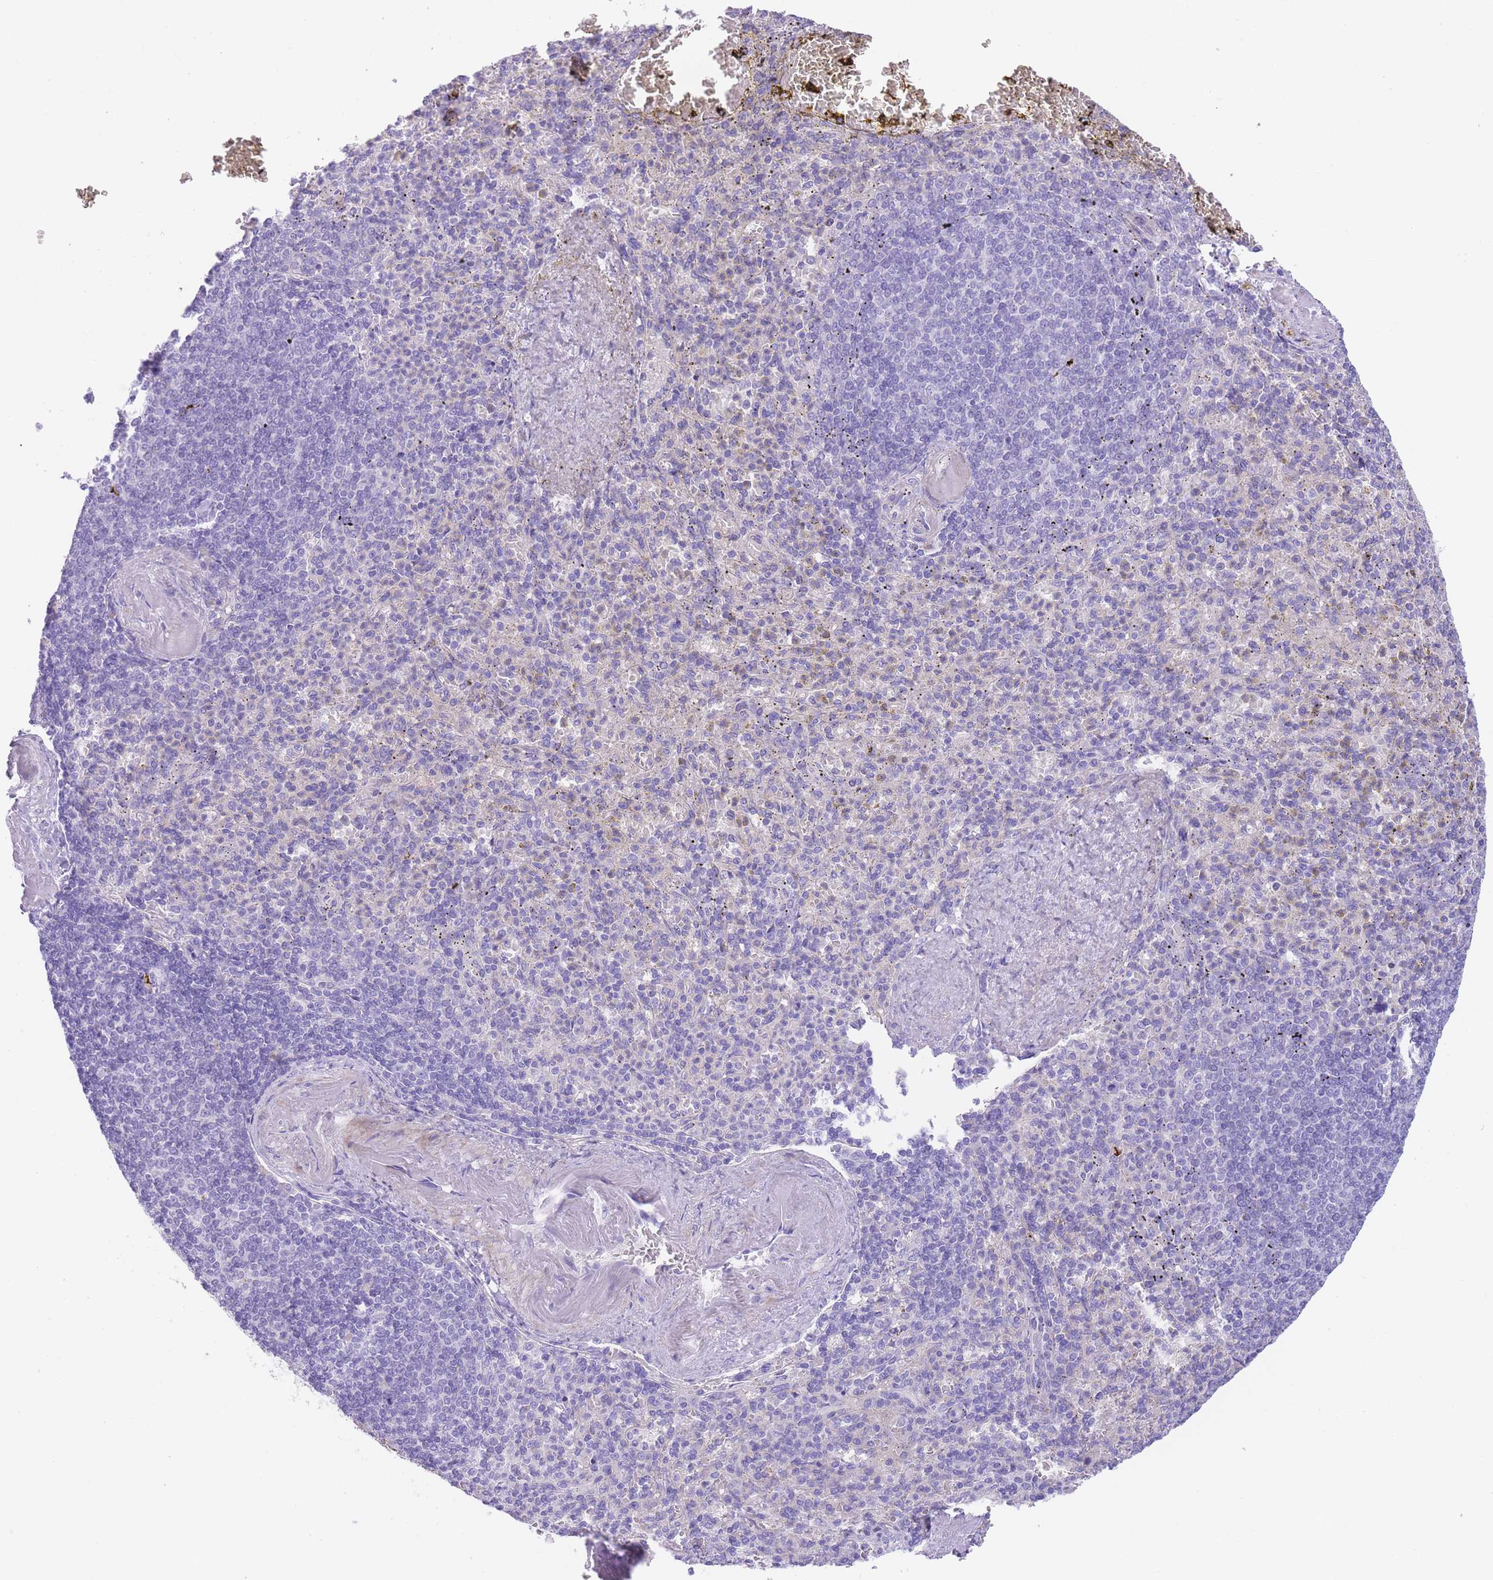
{"staining": {"intensity": "negative", "quantity": "none", "location": "none"}, "tissue": "spleen", "cell_type": "Cells in red pulp", "image_type": "normal", "snomed": [{"axis": "morphology", "description": "Normal tissue, NOS"}, {"axis": "topography", "description": "Spleen"}], "caption": "Cells in red pulp show no significant protein expression in unremarkable spleen. (Brightfield microscopy of DAB immunohistochemistry (IHC) at high magnification).", "gene": "QTRT1", "patient": {"sex": "female", "age": 74}}